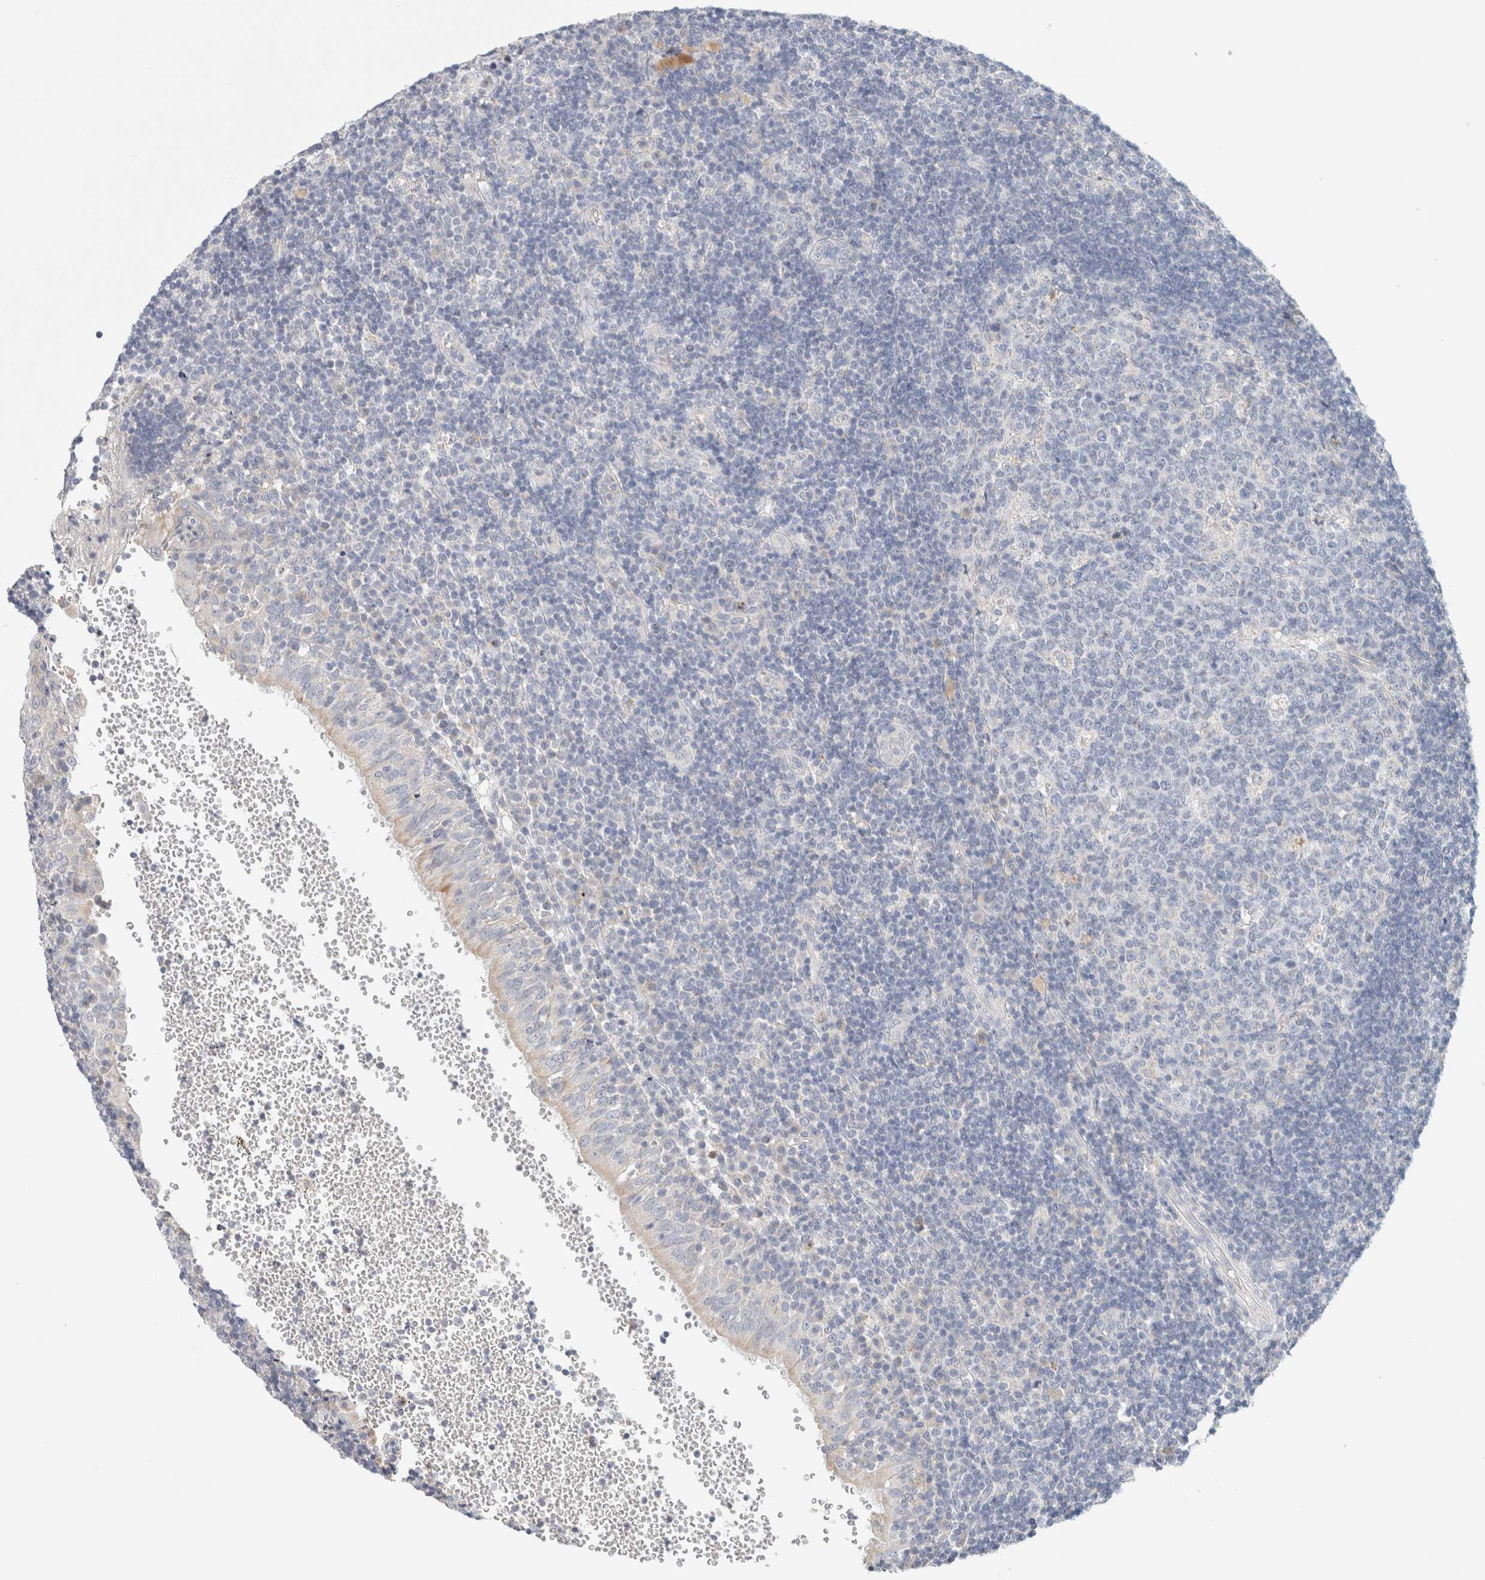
{"staining": {"intensity": "negative", "quantity": "none", "location": "none"}, "tissue": "tonsil", "cell_type": "Germinal center cells", "image_type": "normal", "snomed": [{"axis": "morphology", "description": "Normal tissue, NOS"}, {"axis": "topography", "description": "Tonsil"}], "caption": "An immunohistochemistry micrograph of normal tonsil is shown. There is no staining in germinal center cells of tonsil. (DAB (3,3'-diaminobenzidine) immunohistochemistry (IHC), high magnification).", "gene": "HEXD", "patient": {"sex": "female", "age": 40}}